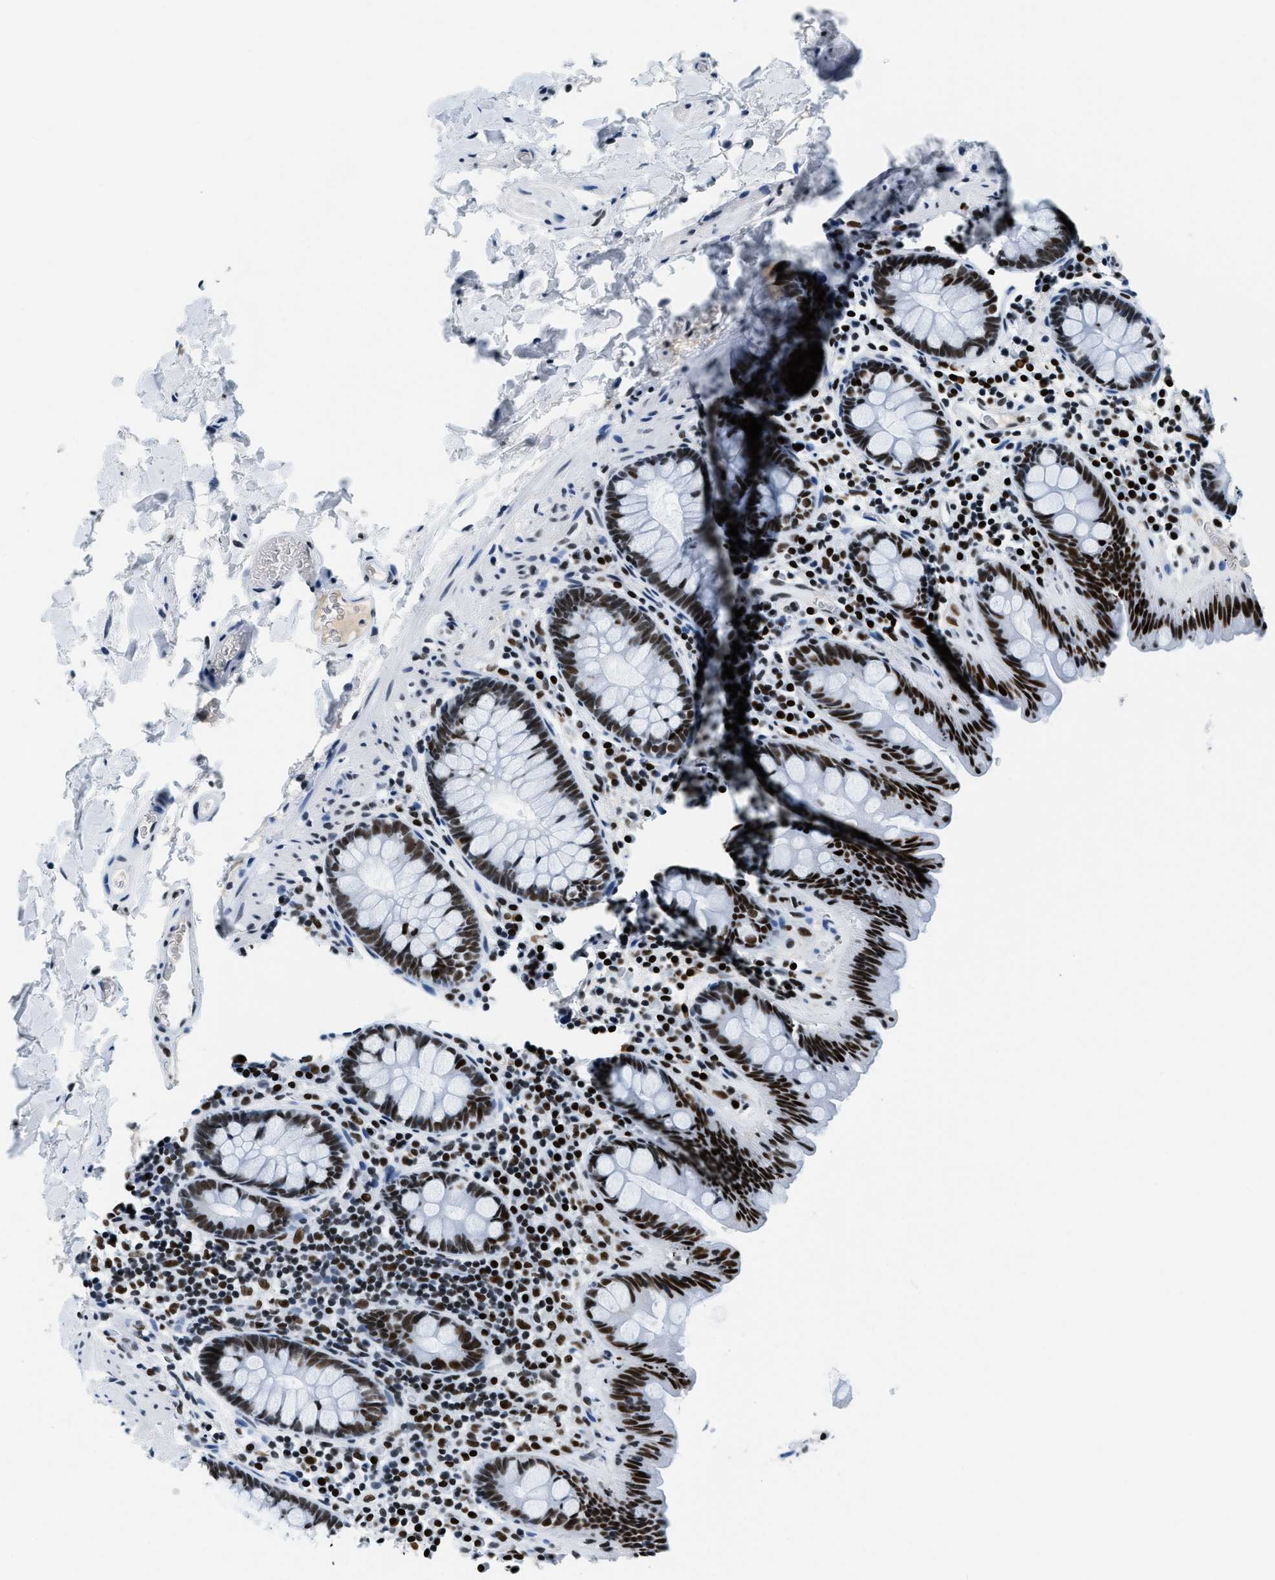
{"staining": {"intensity": "weak", "quantity": ">75%", "location": "nuclear"}, "tissue": "colon", "cell_type": "Endothelial cells", "image_type": "normal", "snomed": [{"axis": "morphology", "description": "Normal tissue, NOS"}, {"axis": "topography", "description": "Colon"}], "caption": "High-power microscopy captured an immunohistochemistry histopathology image of benign colon, revealing weak nuclear expression in approximately >75% of endothelial cells. The staining is performed using DAB (3,3'-diaminobenzidine) brown chromogen to label protein expression. The nuclei are counter-stained blue using hematoxylin.", "gene": "TOP1", "patient": {"sex": "female", "age": 80}}